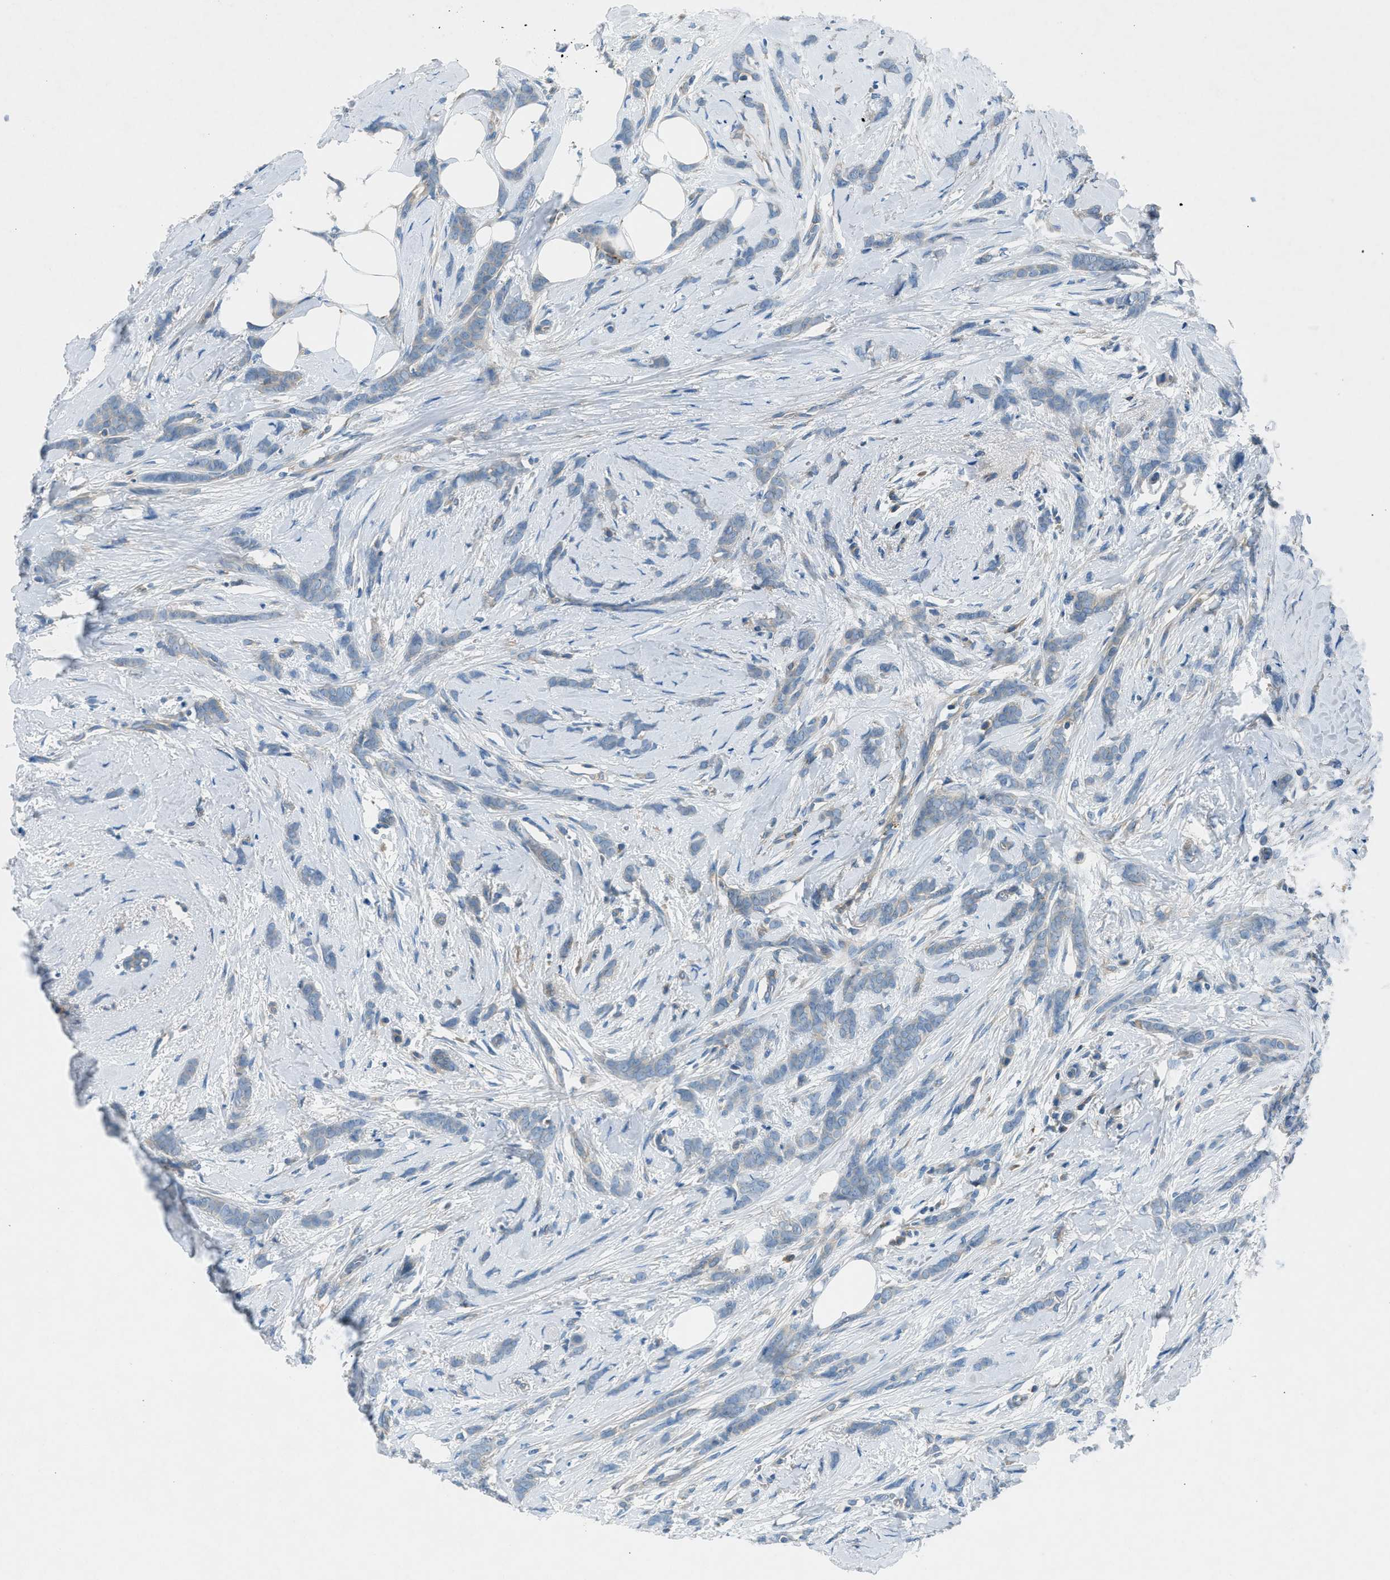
{"staining": {"intensity": "weak", "quantity": "<25%", "location": "cytoplasmic/membranous"}, "tissue": "breast cancer", "cell_type": "Tumor cells", "image_type": "cancer", "snomed": [{"axis": "morphology", "description": "Lobular carcinoma, in situ"}, {"axis": "morphology", "description": "Lobular carcinoma"}, {"axis": "topography", "description": "Breast"}], "caption": "Immunohistochemistry (IHC) photomicrograph of breast cancer (lobular carcinoma) stained for a protein (brown), which exhibits no expression in tumor cells.", "gene": "BMP1", "patient": {"sex": "female", "age": 41}}